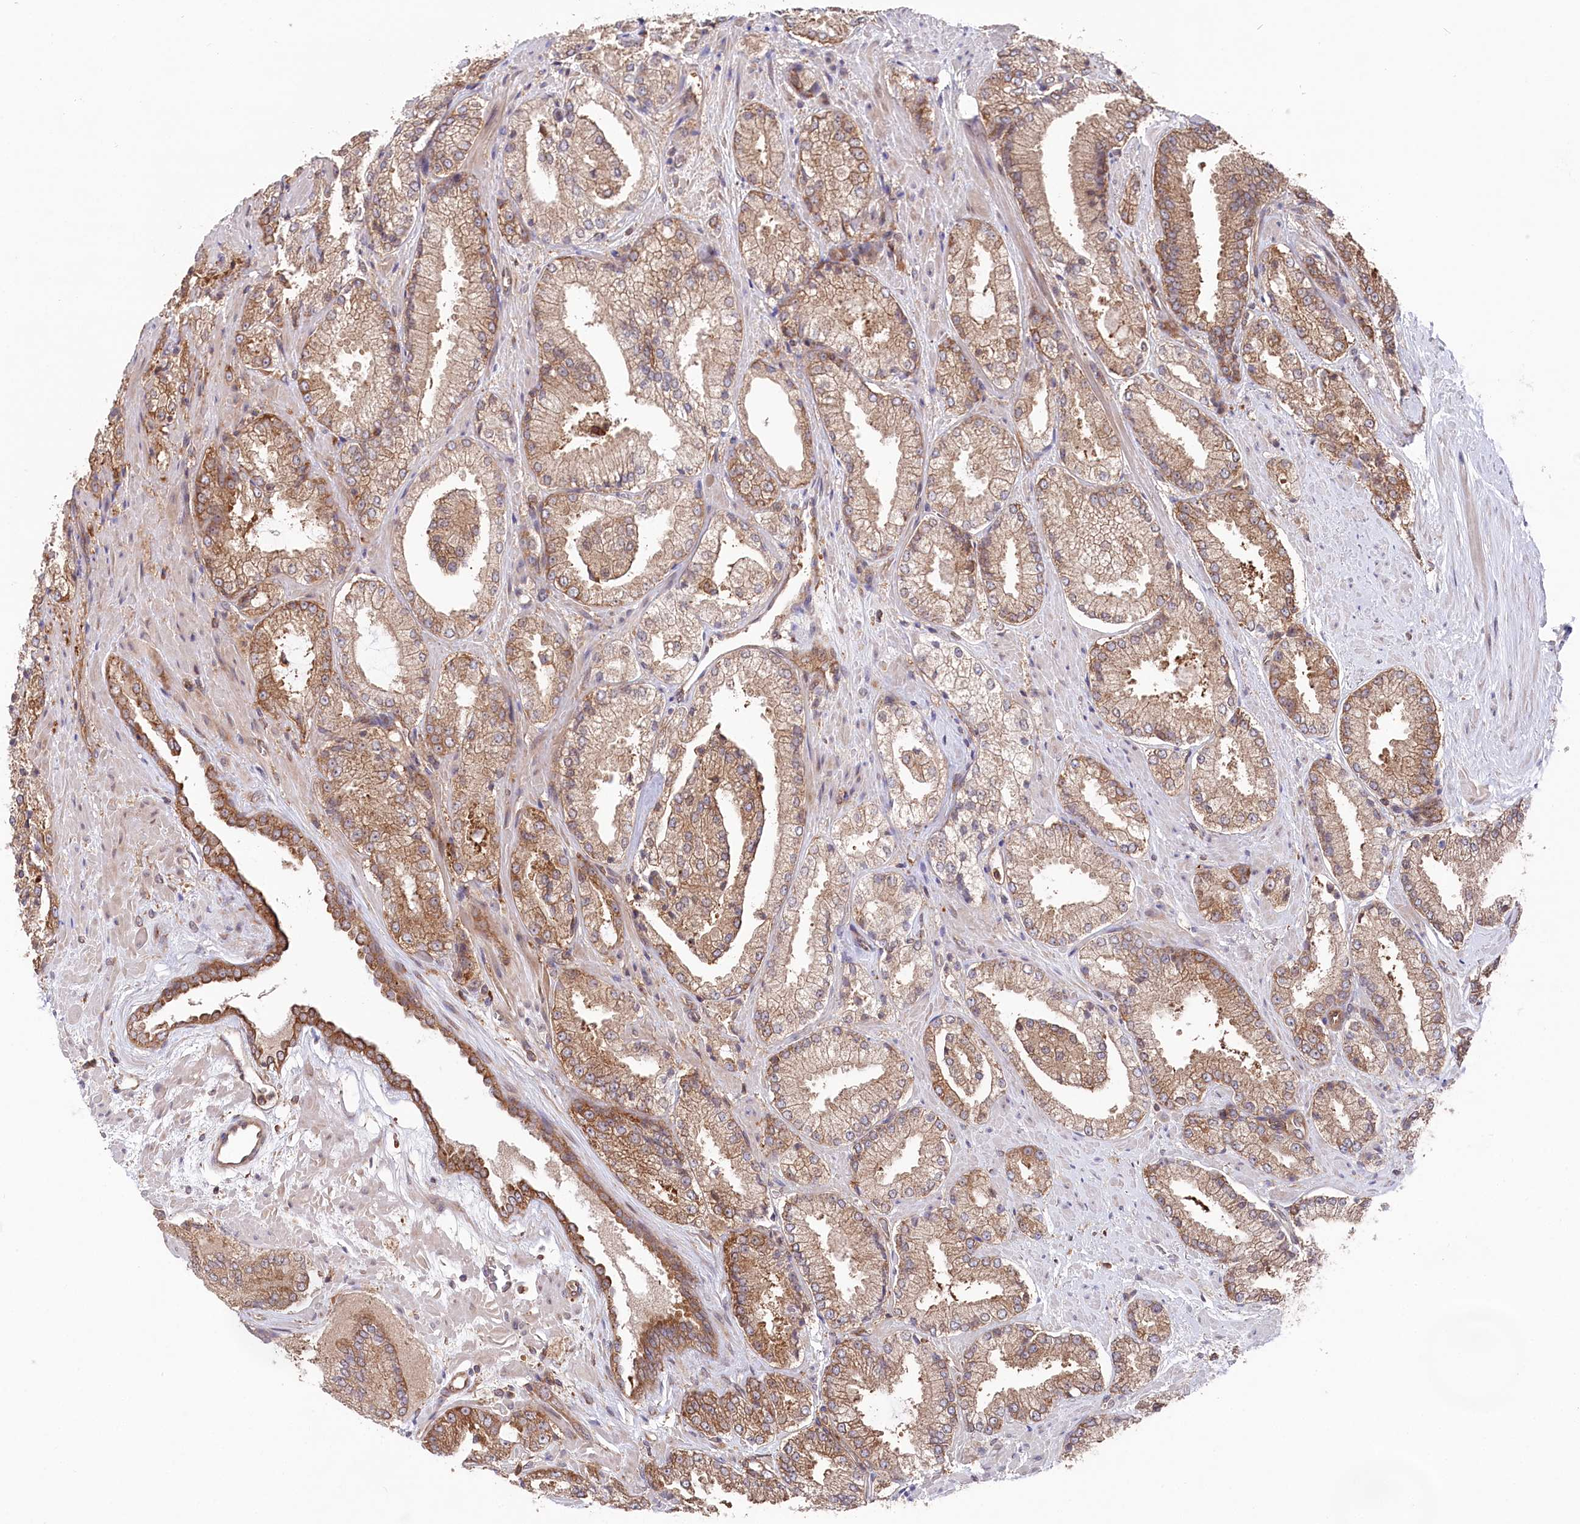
{"staining": {"intensity": "moderate", "quantity": ">75%", "location": "cytoplasmic/membranous"}, "tissue": "prostate cancer", "cell_type": "Tumor cells", "image_type": "cancer", "snomed": [{"axis": "morphology", "description": "Adenocarcinoma, High grade"}, {"axis": "topography", "description": "Prostate"}], "caption": "Prostate cancer tissue reveals moderate cytoplasmic/membranous expression in about >75% of tumor cells, visualized by immunohistochemistry. (DAB IHC, brown staining for protein, blue staining for nuclei).", "gene": "PPP1R21", "patient": {"sex": "male", "age": 73}}